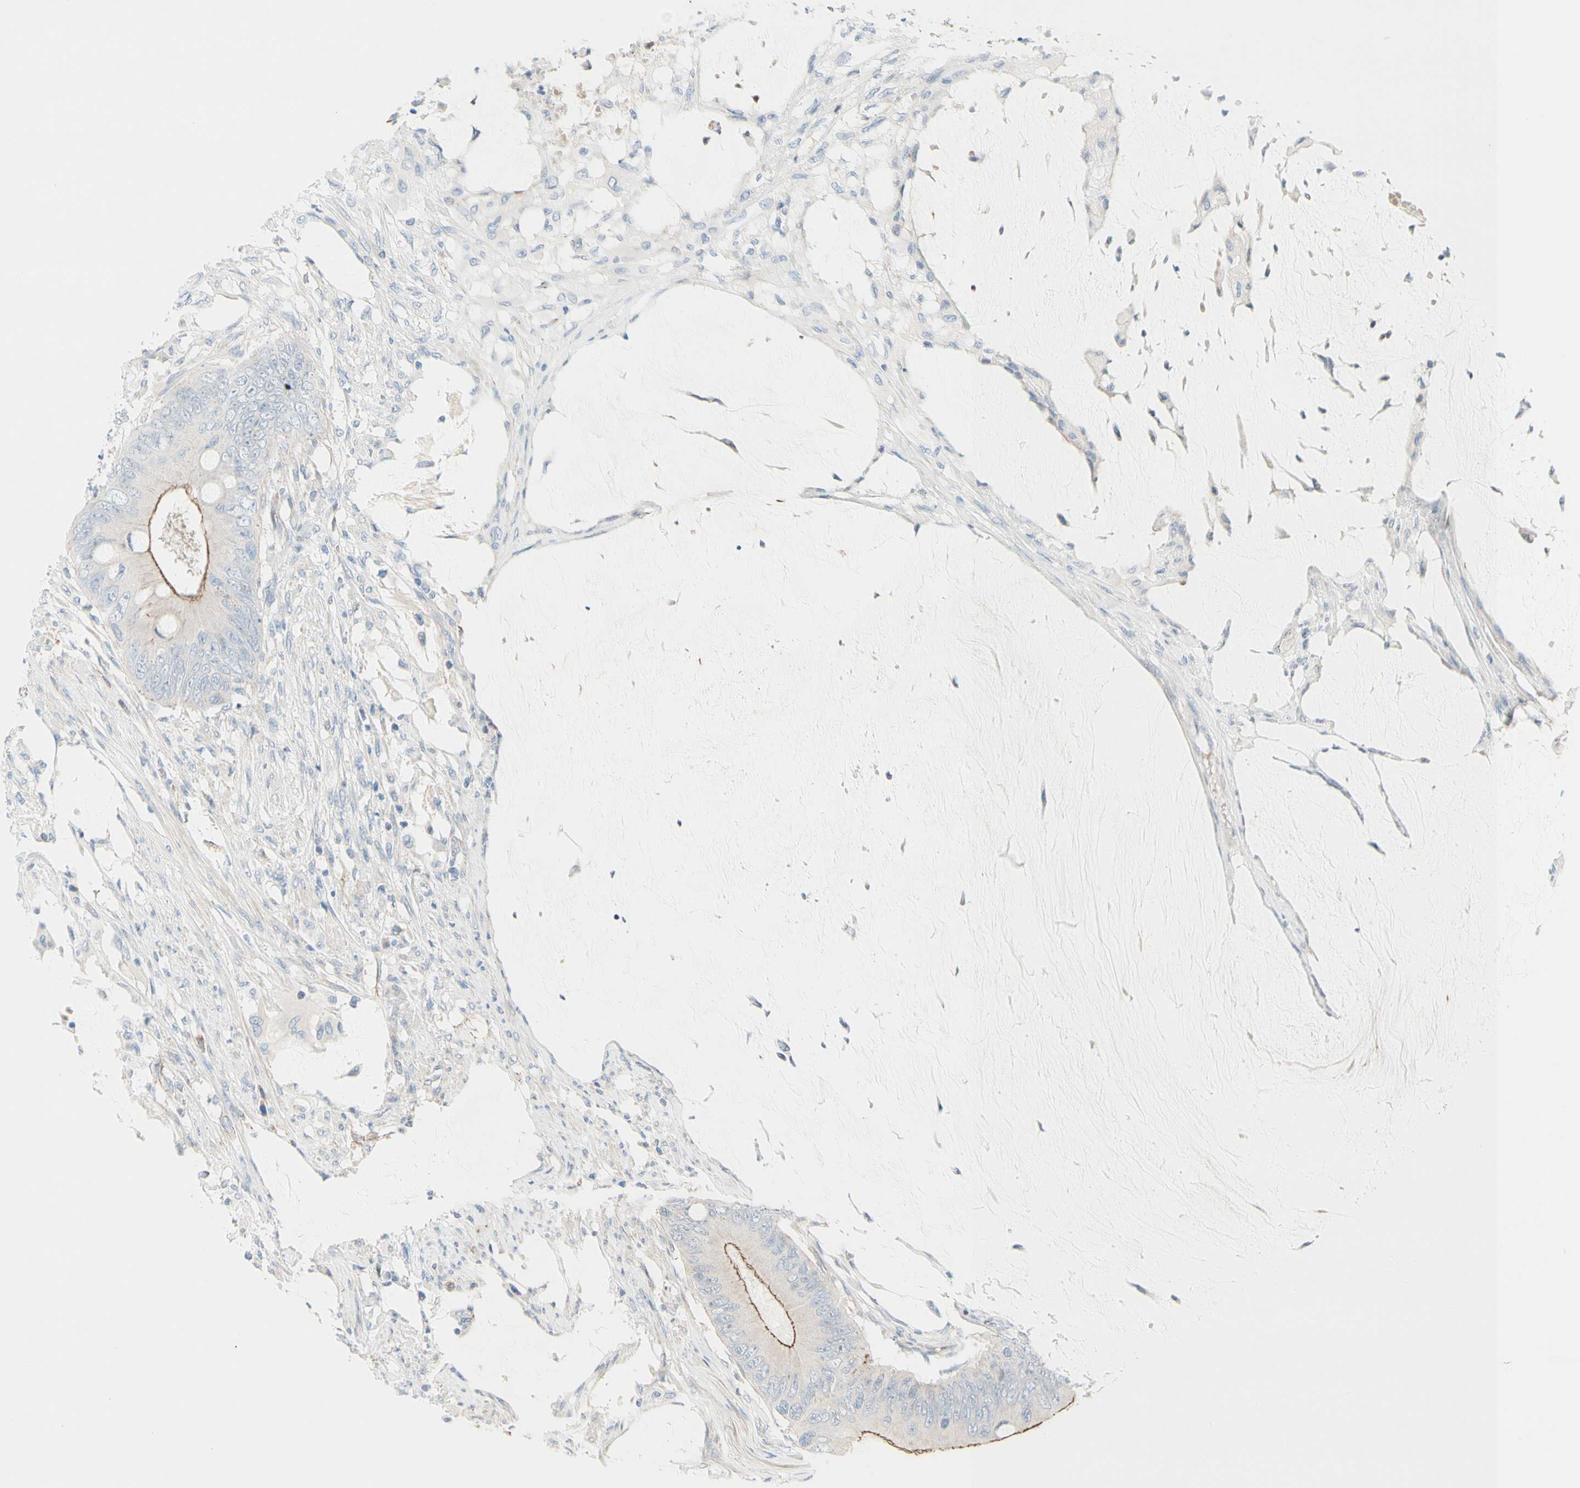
{"staining": {"intensity": "weak", "quantity": "25%-75%", "location": "cytoplasmic/membranous"}, "tissue": "colorectal cancer", "cell_type": "Tumor cells", "image_type": "cancer", "snomed": [{"axis": "morphology", "description": "Adenocarcinoma, NOS"}, {"axis": "topography", "description": "Rectum"}], "caption": "IHC of colorectal adenocarcinoma demonstrates low levels of weak cytoplasmic/membranous staining in approximately 25%-75% of tumor cells.", "gene": "TJP1", "patient": {"sex": "female", "age": 77}}